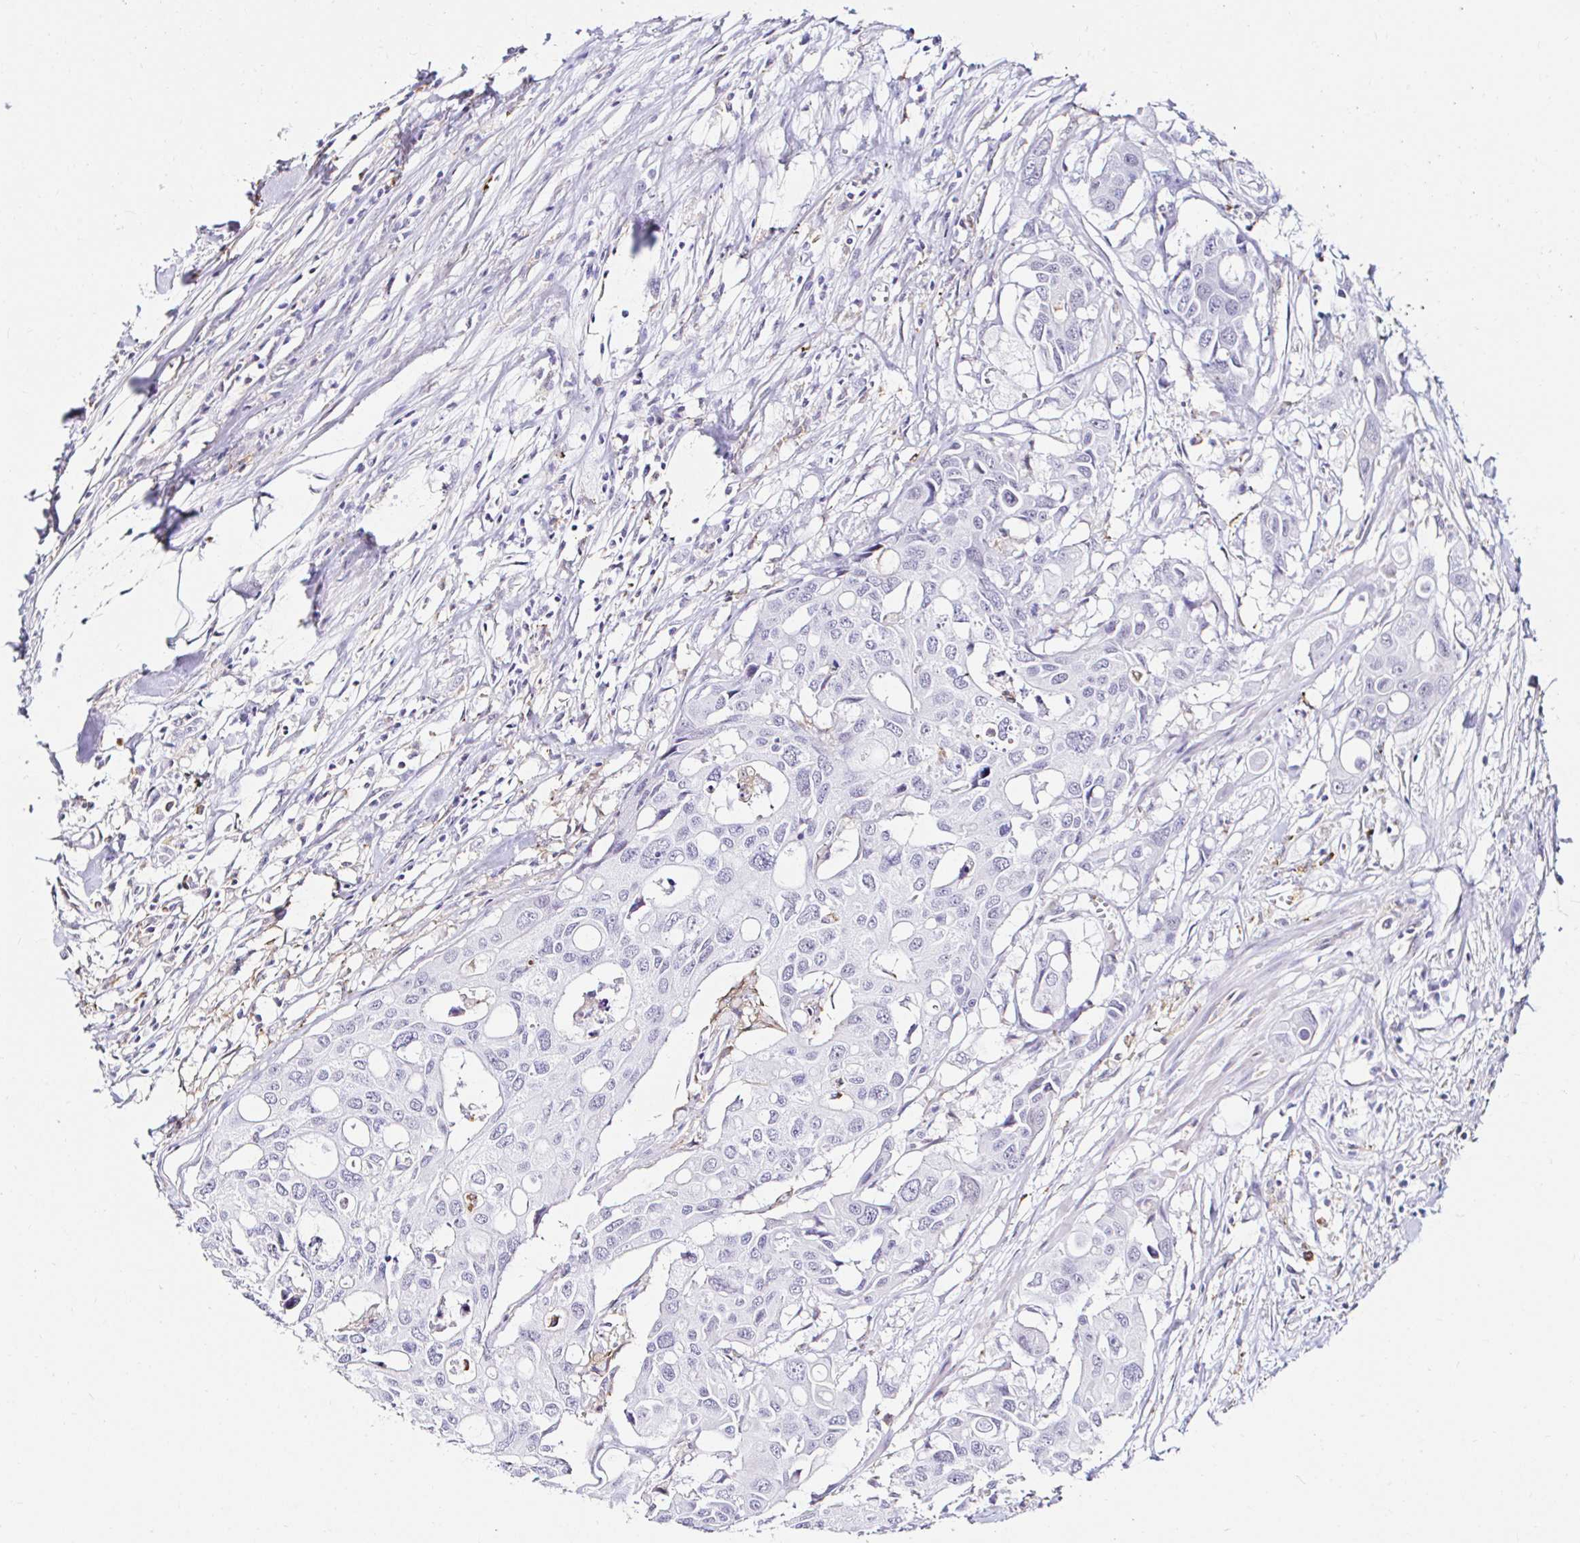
{"staining": {"intensity": "negative", "quantity": "none", "location": "none"}, "tissue": "colorectal cancer", "cell_type": "Tumor cells", "image_type": "cancer", "snomed": [{"axis": "morphology", "description": "Adenocarcinoma, NOS"}, {"axis": "topography", "description": "Colon"}], "caption": "Colorectal adenocarcinoma was stained to show a protein in brown. There is no significant staining in tumor cells. (DAB (3,3'-diaminobenzidine) immunohistochemistry (IHC) visualized using brightfield microscopy, high magnification).", "gene": "CYBB", "patient": {"sex": "male", "age": 77}}